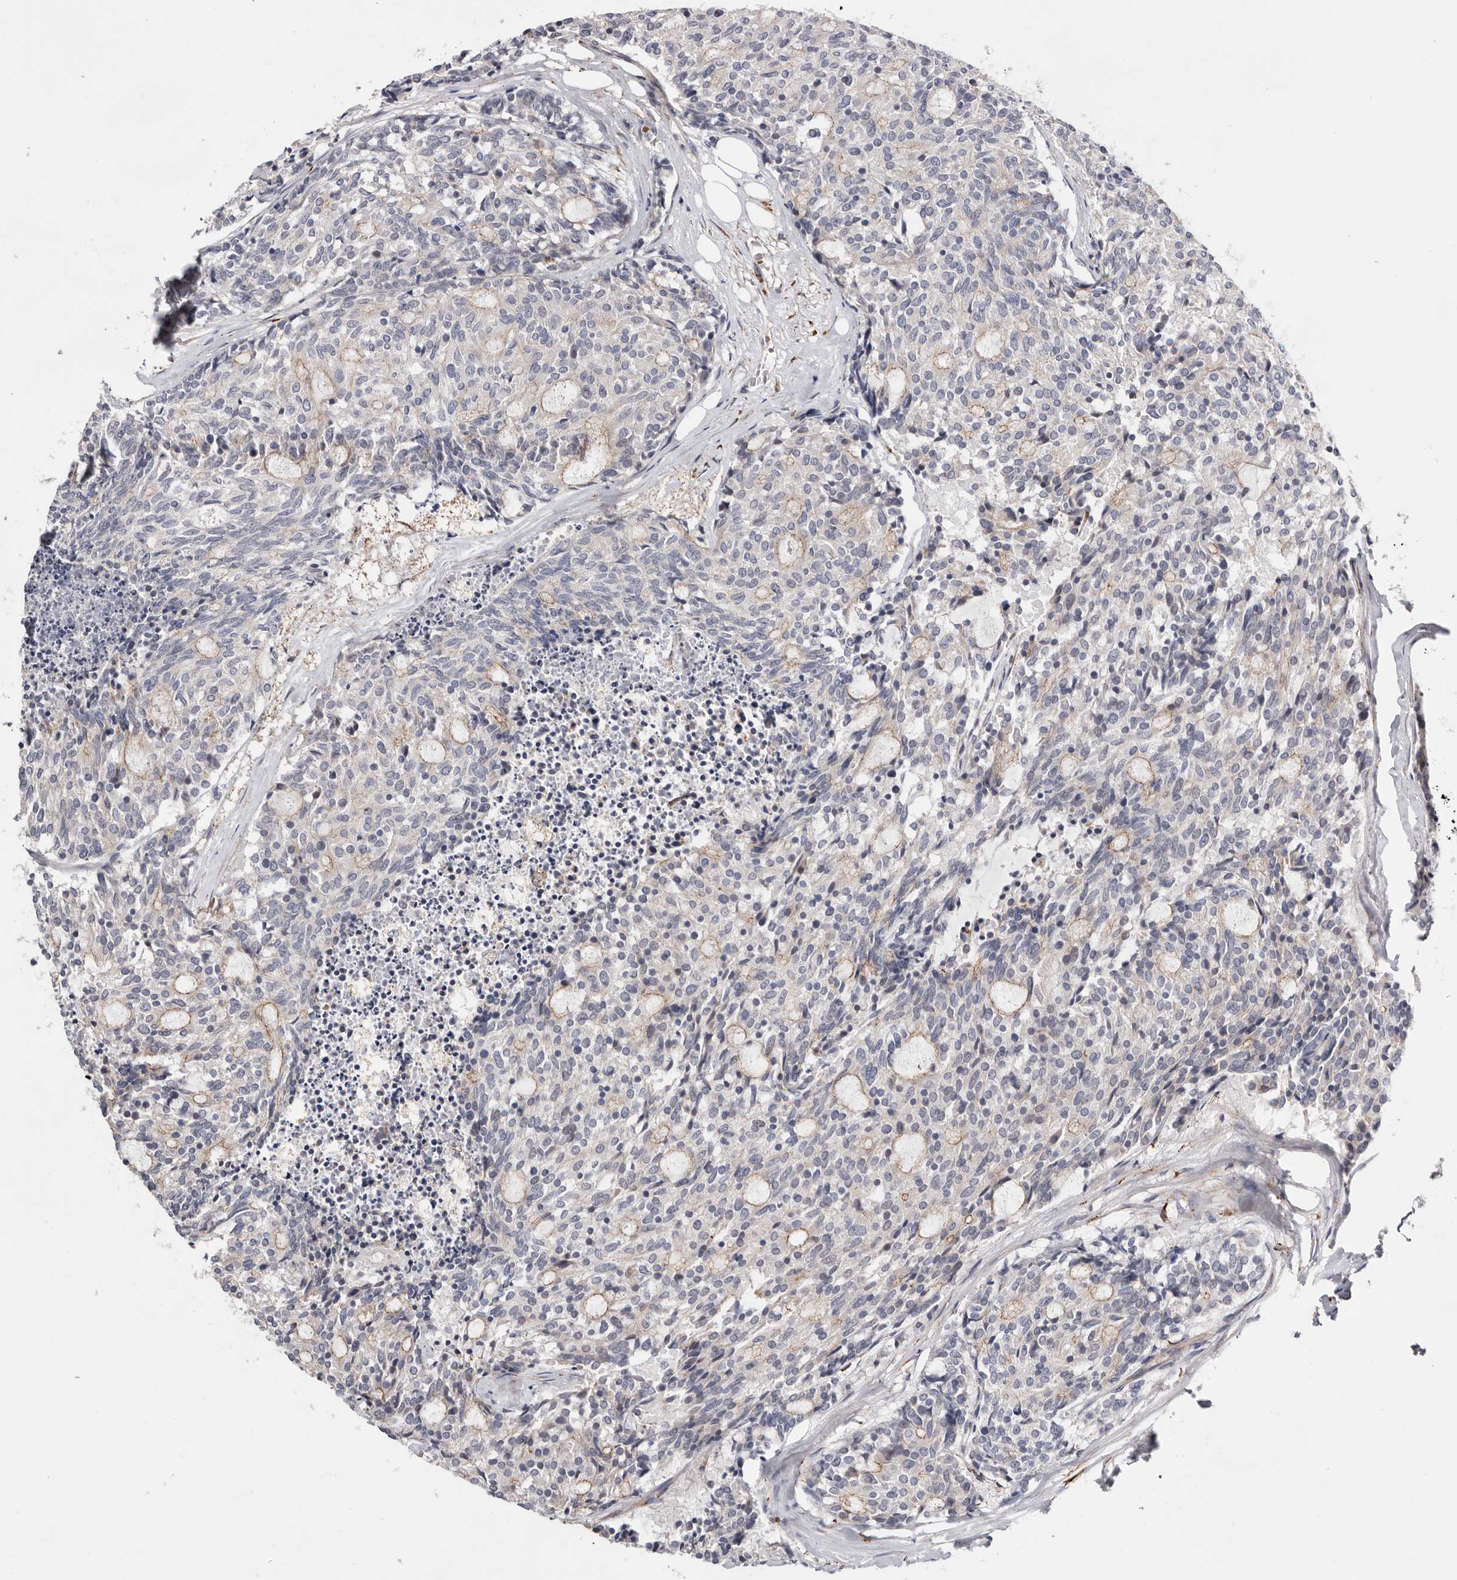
{"staining": {"intensity": "weak", "quantity": "<25%", "location": "cytoplasmic/membranous"}, "tissue": "carcinoid", "cell_type": "Tumor cells", "image_type": "cancer", "snomed": [{"axis": "morphology", "description": "Carcinoid, malignant, NOS"}, {"axis": "topography", "description": "Pancreas"}], "caption": "Carcinoid stained for a protein using IHC reveals no expression tumor cells.", "gene": "USH1C", "patient": {"sex": "female", "age": 54}}